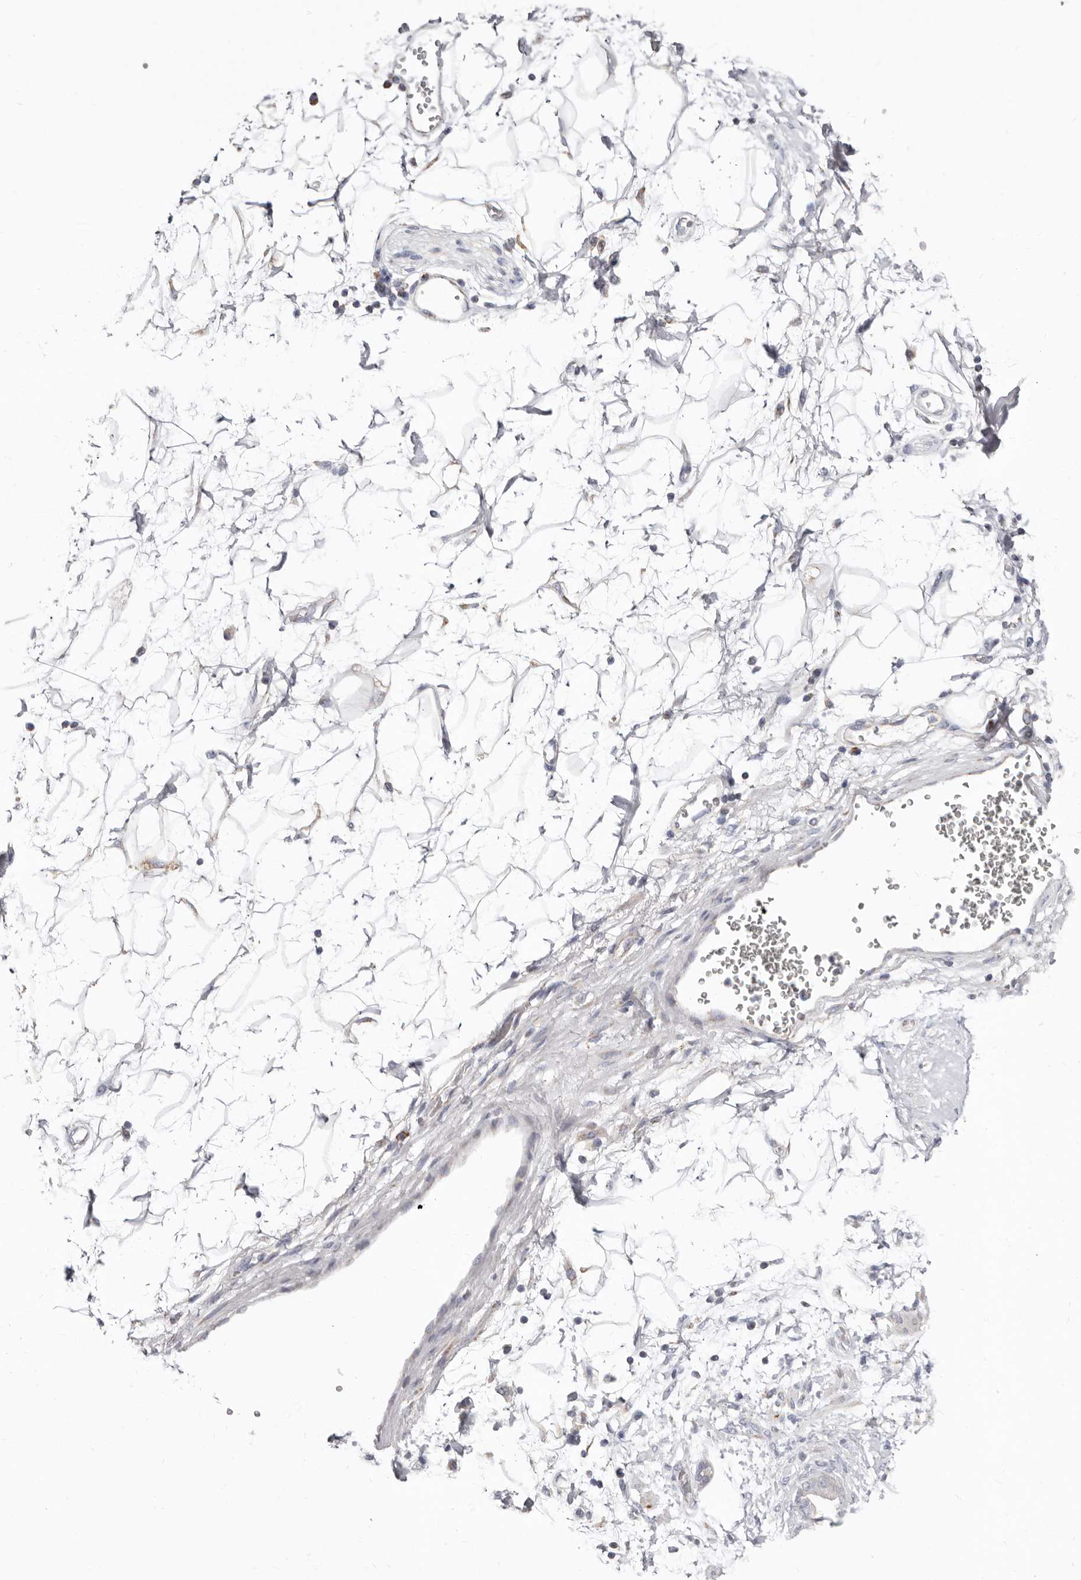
{"staining": {"intensity": "negative", "quantity": "none", "location": "none"}, "tissue": "adipose tissue", "cell_type": "Adipocytes", "image_type": "normal", "snomed": [{"axis": "morphology", "description": "Normal tissue, NOS"}, {"axis": "morphology", "description": "Adenocarcinoma, NOS"}, {"axis": "topography", "description": "Duodenum"}, {"axis": "topography", "description": "Peripheral nerve tissue"}], "caption": "This histopathology image is of unremarkable adipose tissue stained with IHC to label a protein in brown with the nuclei are counter-stained blue. There is no expression in adipocytes.", "gene": "RSPO2", "patient": {"sex": "female", "age": 60}}